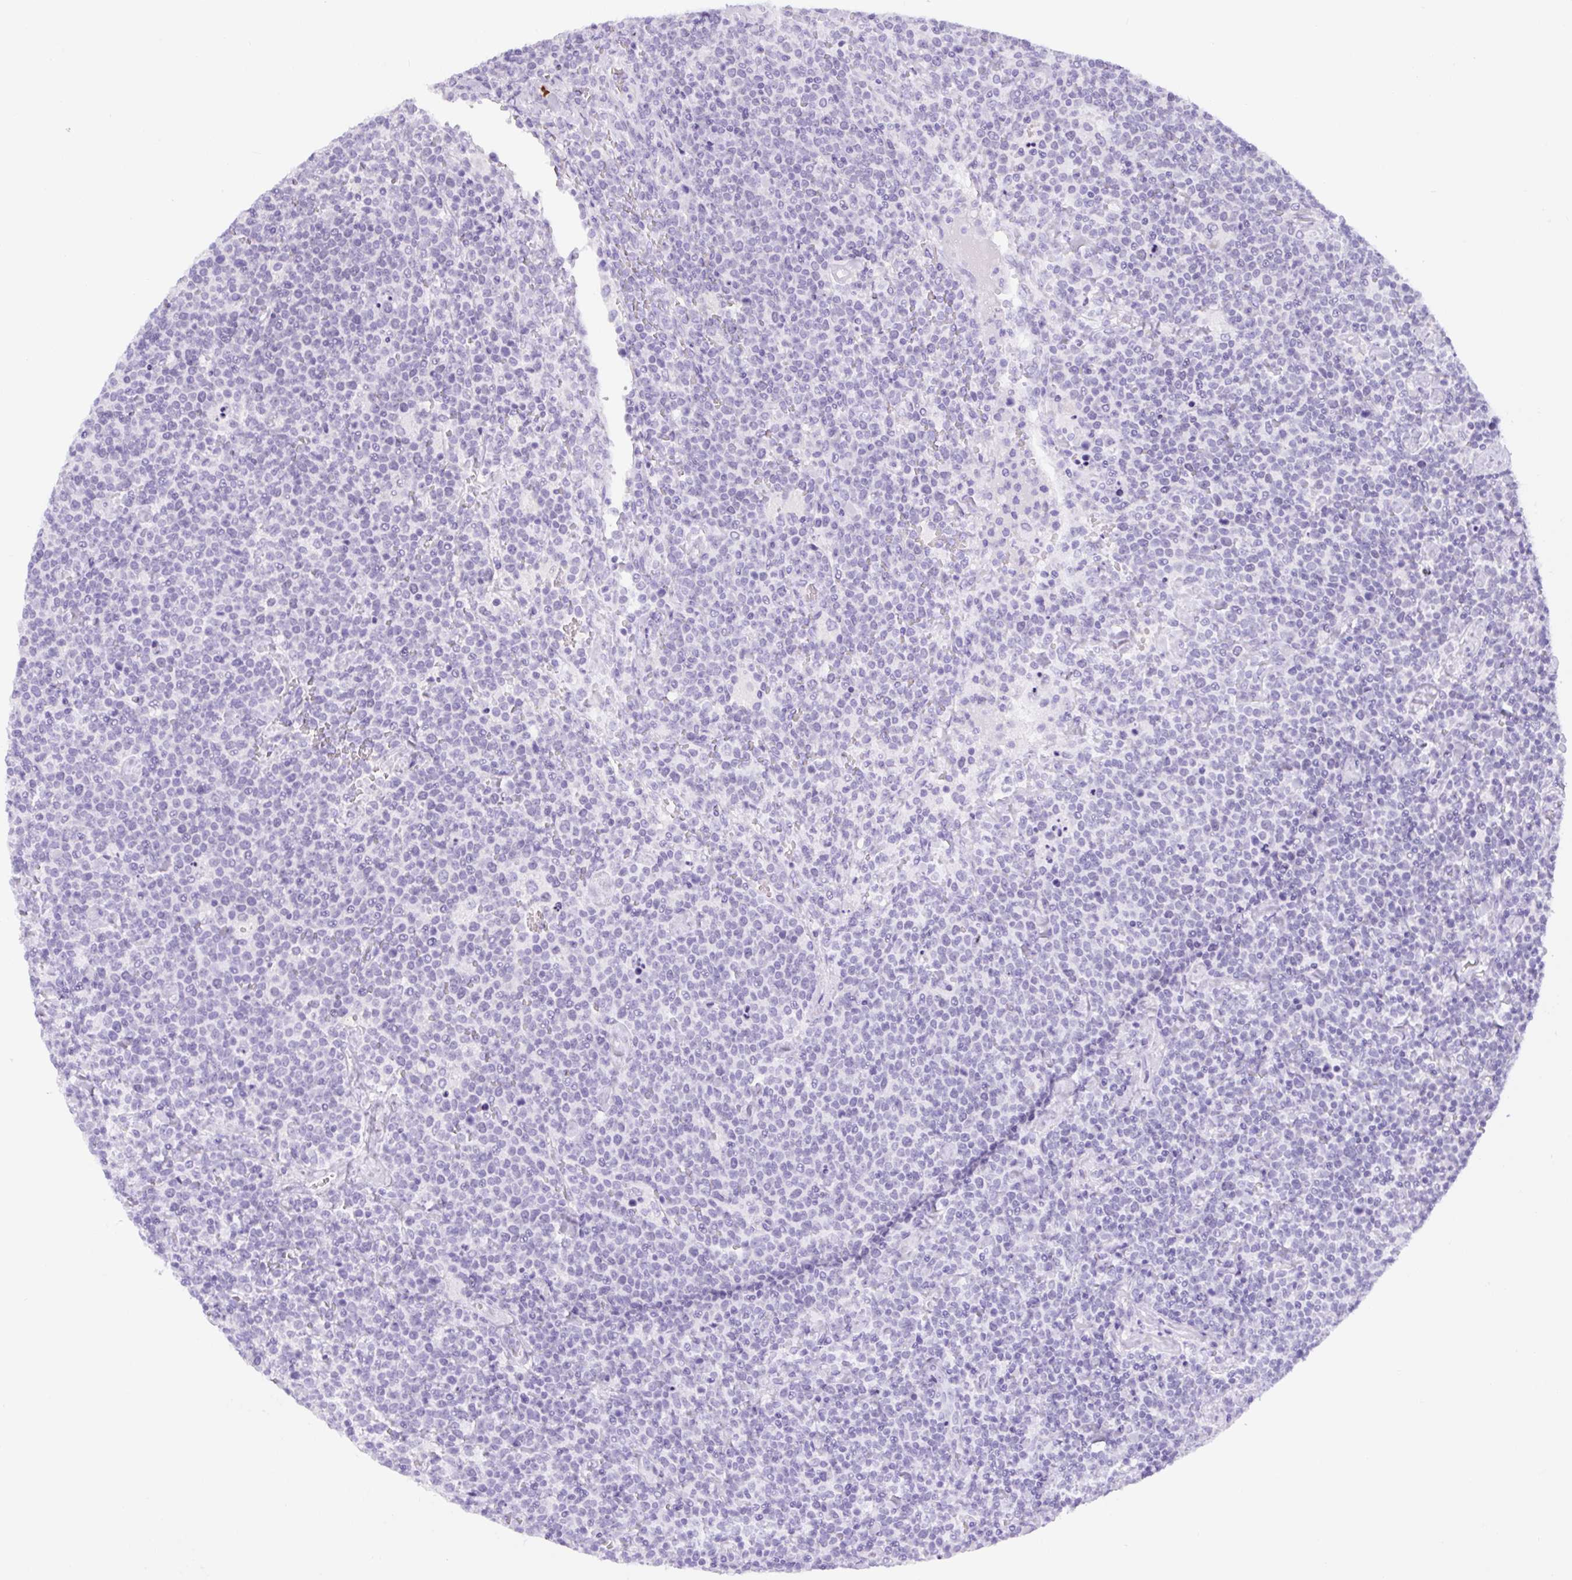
{"staining": {"intensity": "negative", "quantity": "none", "location": "none"}, "tissue": "lymphoma", "cell_type": "Tumor cells", "image_type": "cancer", "snomed": [{"axis": "morphology", "description": "Malignant lymphoma, non-Hodgkin's type, High grade"}, {"axis": "topography", "description": "Lymph node"}], "caption": "Protein analysis of high-grade malignant lymphoma, non-Hodgkin's type exhibits no significant expression in tumor cells.", "gene": "ADAMTS19", "patient": {"sex": "male", "age": 61}}